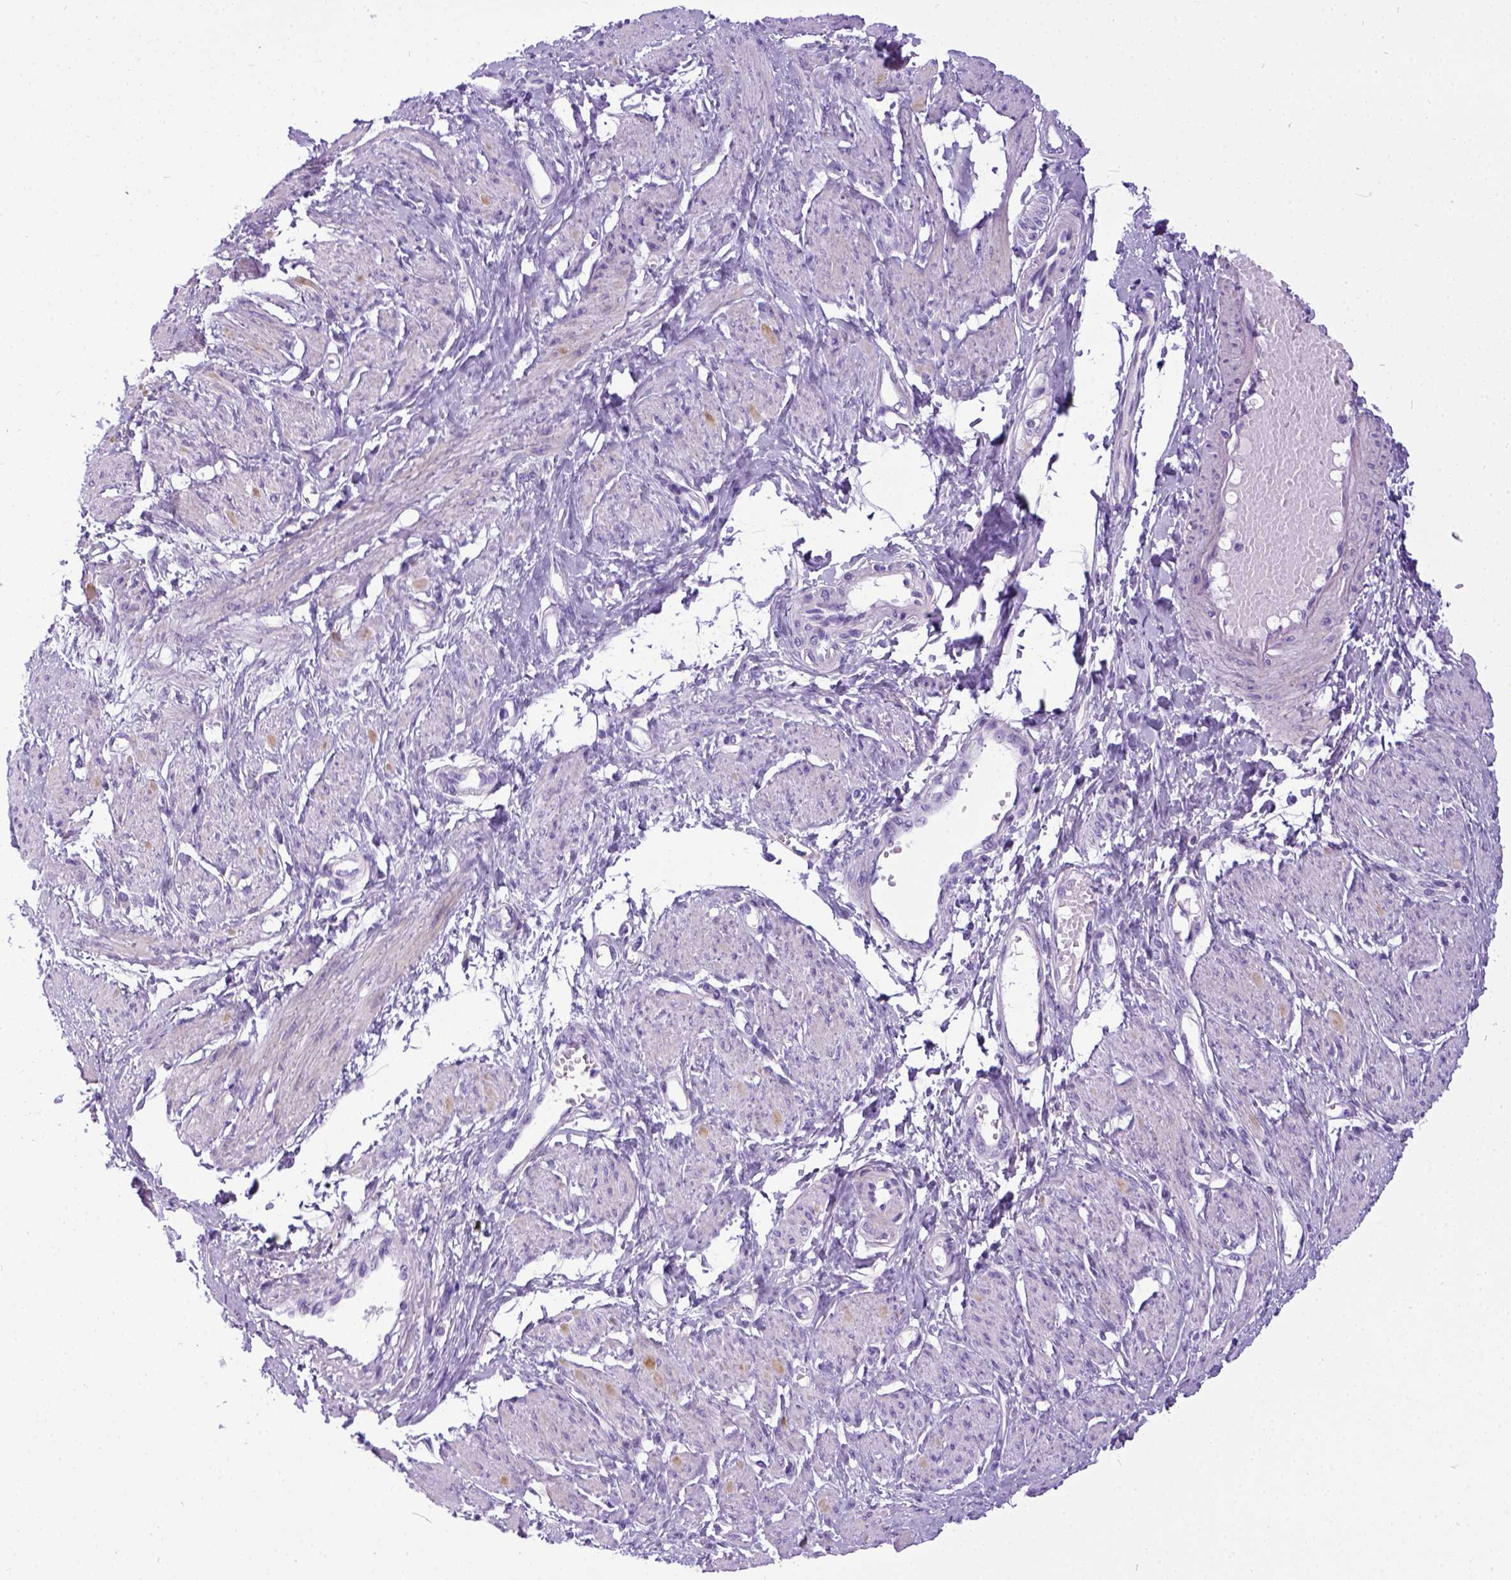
{"staining": {"intensity": "negative", "quantity": "none", "location": "none"}, "tissue": "smooth muscle", "cell_type": "Smooth muscle cells", "image_type": "normal", "snomed": [{"axis": "morphology", "description": "Normal tissue, NOS"}, {"axis": "topography", "description": "Smooth muscle"}, {"axis": "topography", "description": "Uterus"}], "caption": "Smooth muscle stained for a protein using IHC exhibits no positivity smooth muscle cells.", "gene": "IGF2", "patient": {"sex": "female", "age": 39}}